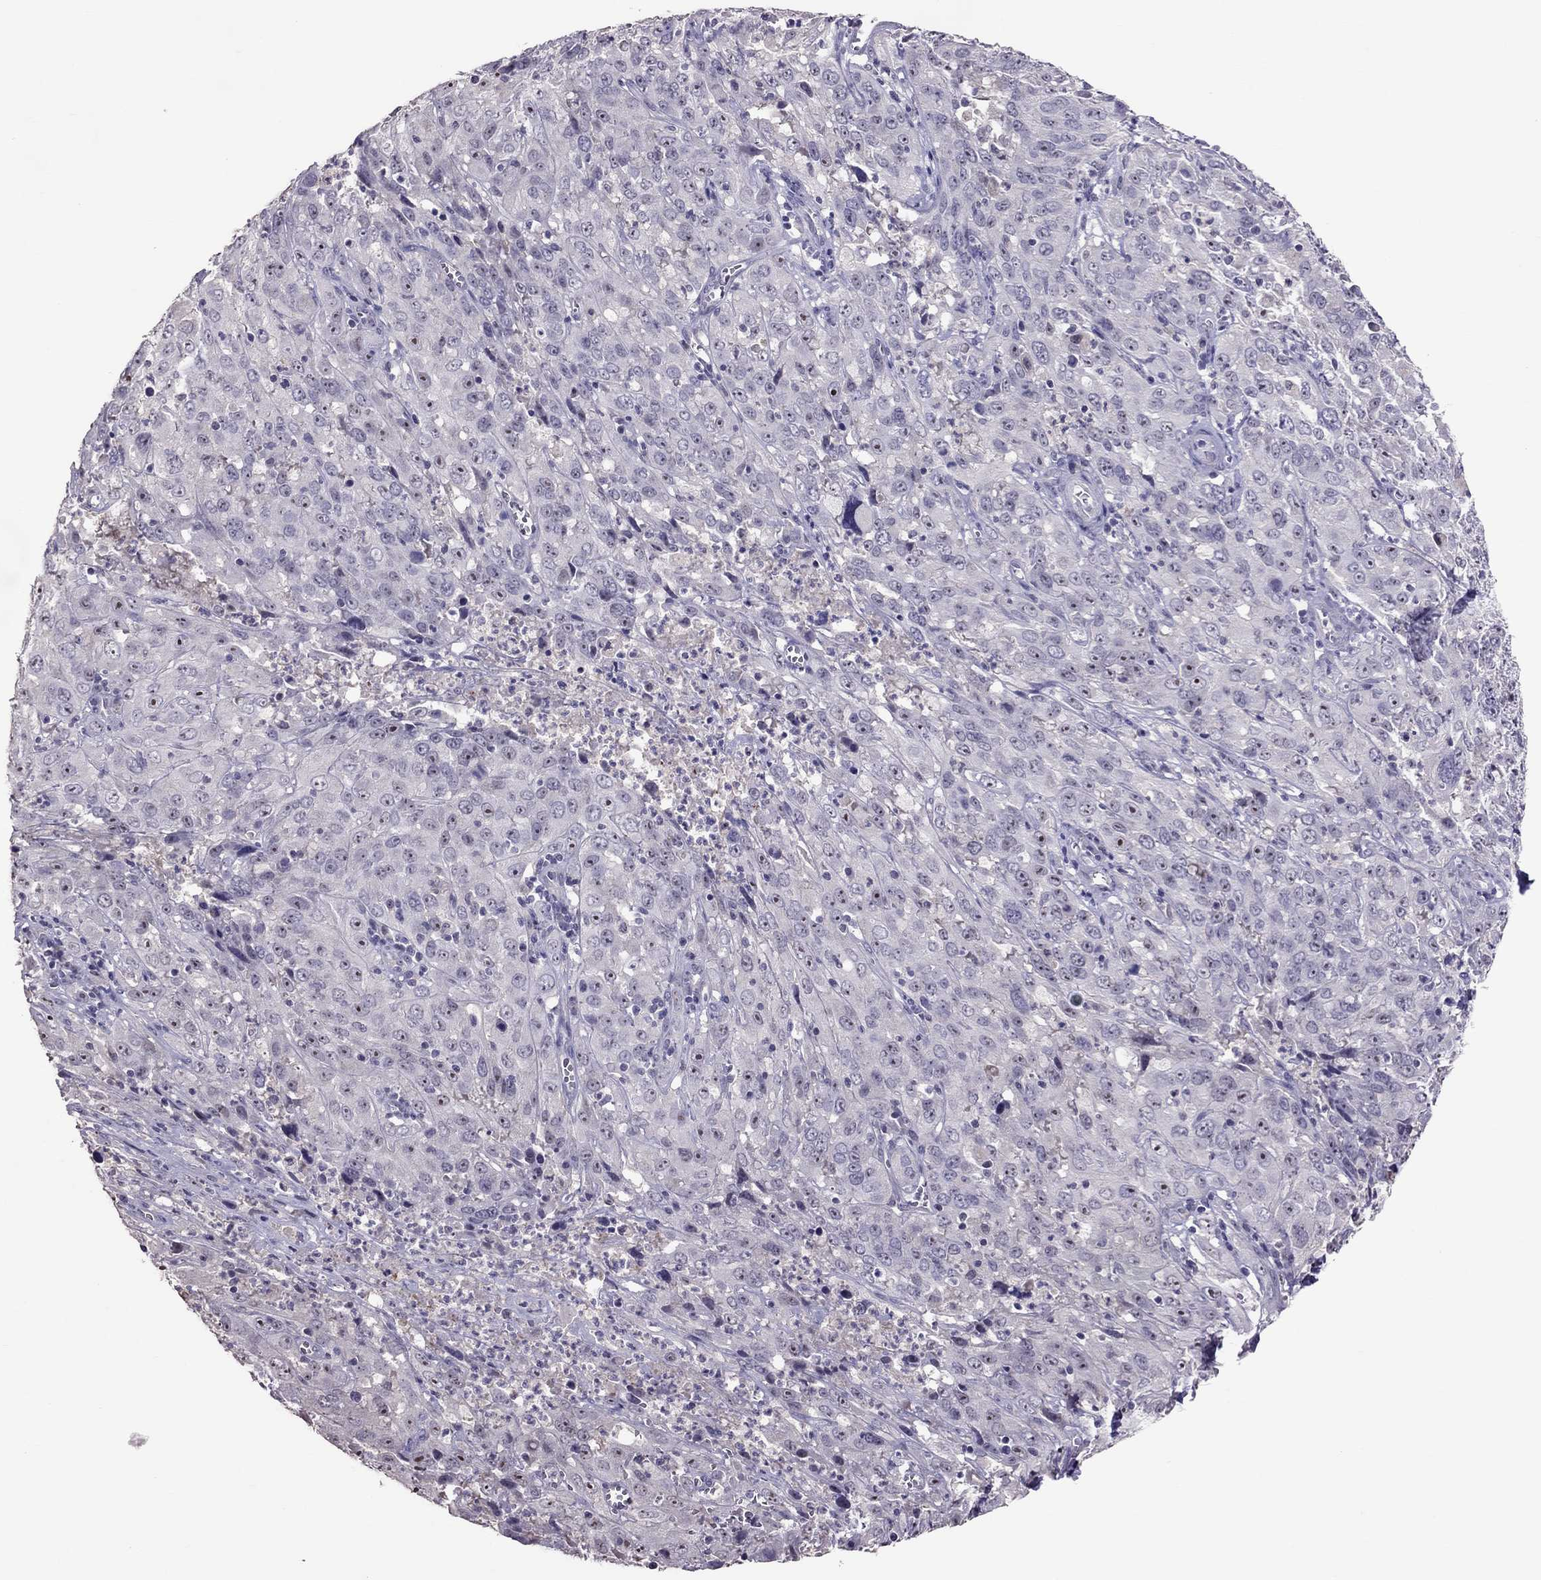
{"staining": {"intensity": "negative", "quantity": "none", "location": "none"}, "tissue": "cervical cancer", "cell_type": "Tumor cells", "image_type": "cancer", "snomed": [{"axis": "morphology", "description": "Squamous cell carcinoma, NOS"}, {"axis": "topography", "description": "Cervix"}], "caption": "Human cervical cancer stained for a protein using immunohistochemistry displays no positivity in tumor cells.", "gene": "LRRC46", "patient": {"sex": "female", "age": 32}}